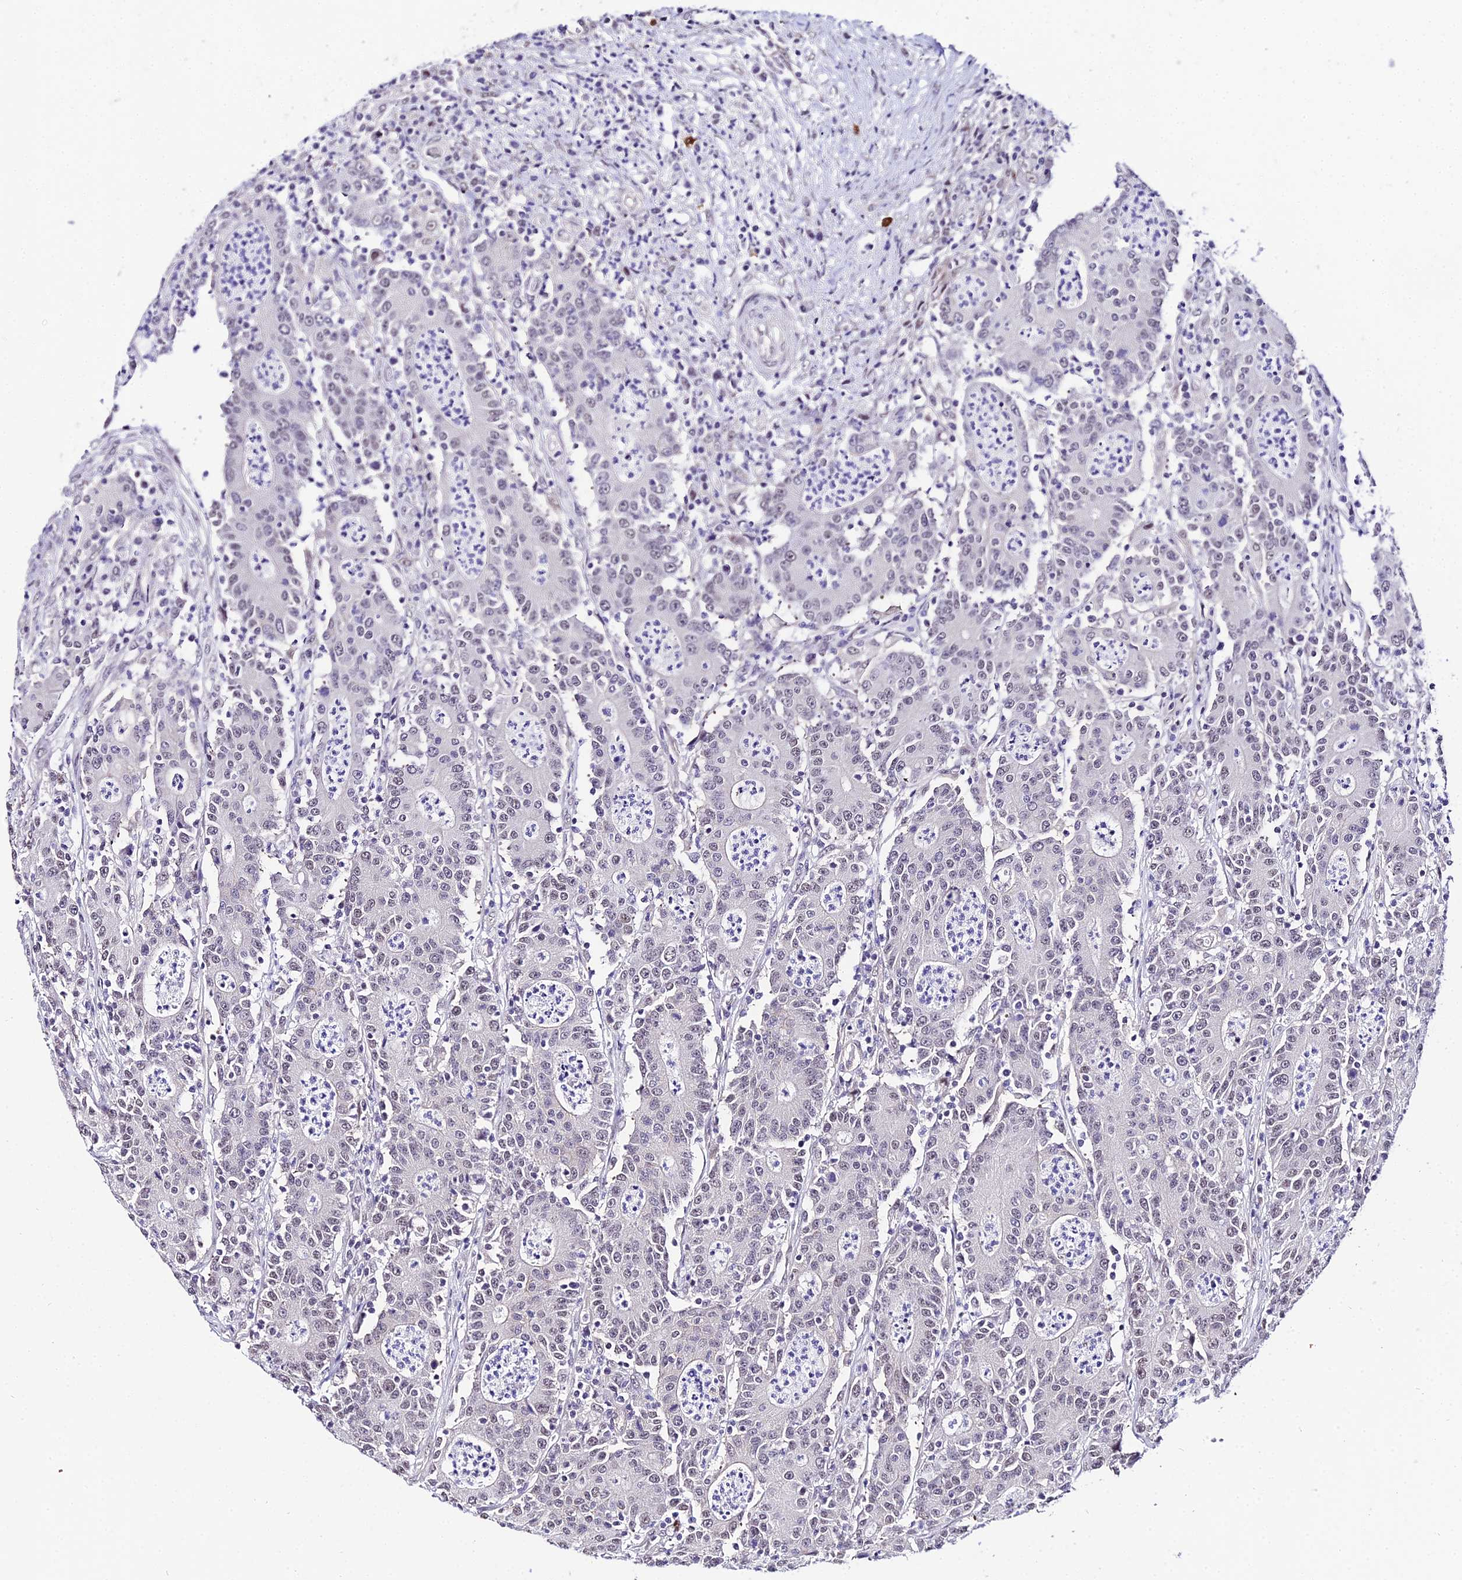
{"staining": {"intensity": "weak", "quantity": "25%-75%", "location": "nuclear"}, "tissue": "colorectal cancer", "cell_type": "Tumor cells", "image_type": "cancer", "snomed": [{"axis": "morphology", "description": "Adenocarcinoma, NOS"}, {"axis": "topography", "description": "Colon"}], "caption": "Colorectal adenocarcinoma was stained to show a protein in brown. There is low levels of weak nuclear expression in about 25%-75% of tumor cells.", "gene": "POLR2I", "patient": {"sex": "male", "age": 83}}